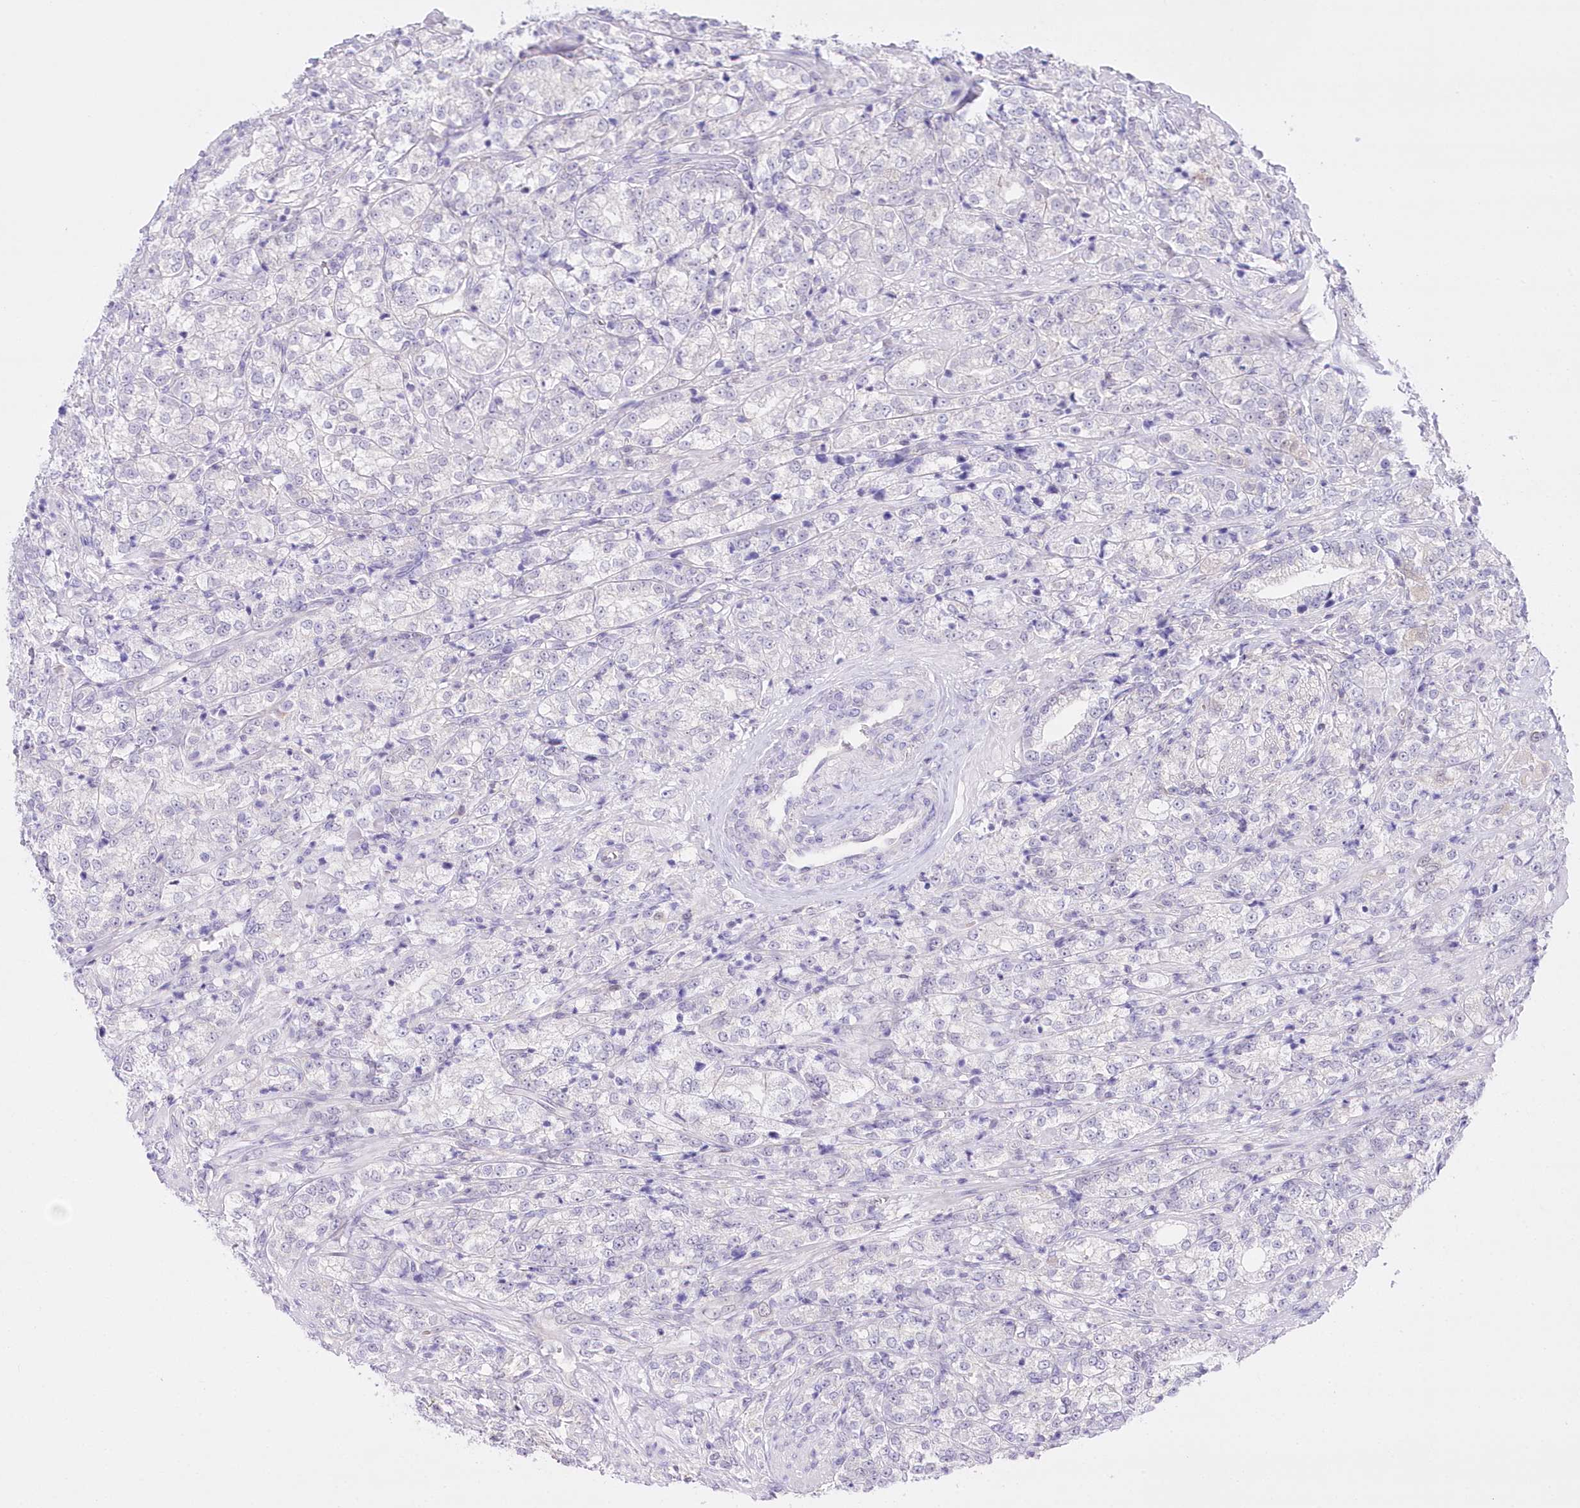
{"staining": {"intensity": "negative", "quantity": "none", "location": "none"}, "tissue": "prostate cancer", "cell_type": "Tumor cells", "image_type": "cancer", "snomed": [{"axis": "morphology", "description": "Adenocarcinoma, High grade"}, {"axis": "topography", "description": "Prostate"}], "caption": "DAB immunohistochemical staining of human prostate cancer displays no significant positivity in tumor cells. (DAB immunohistochemistry, high magnification).", "gene": "UBA6", "patient": {"sex": "male", "age": 69}}